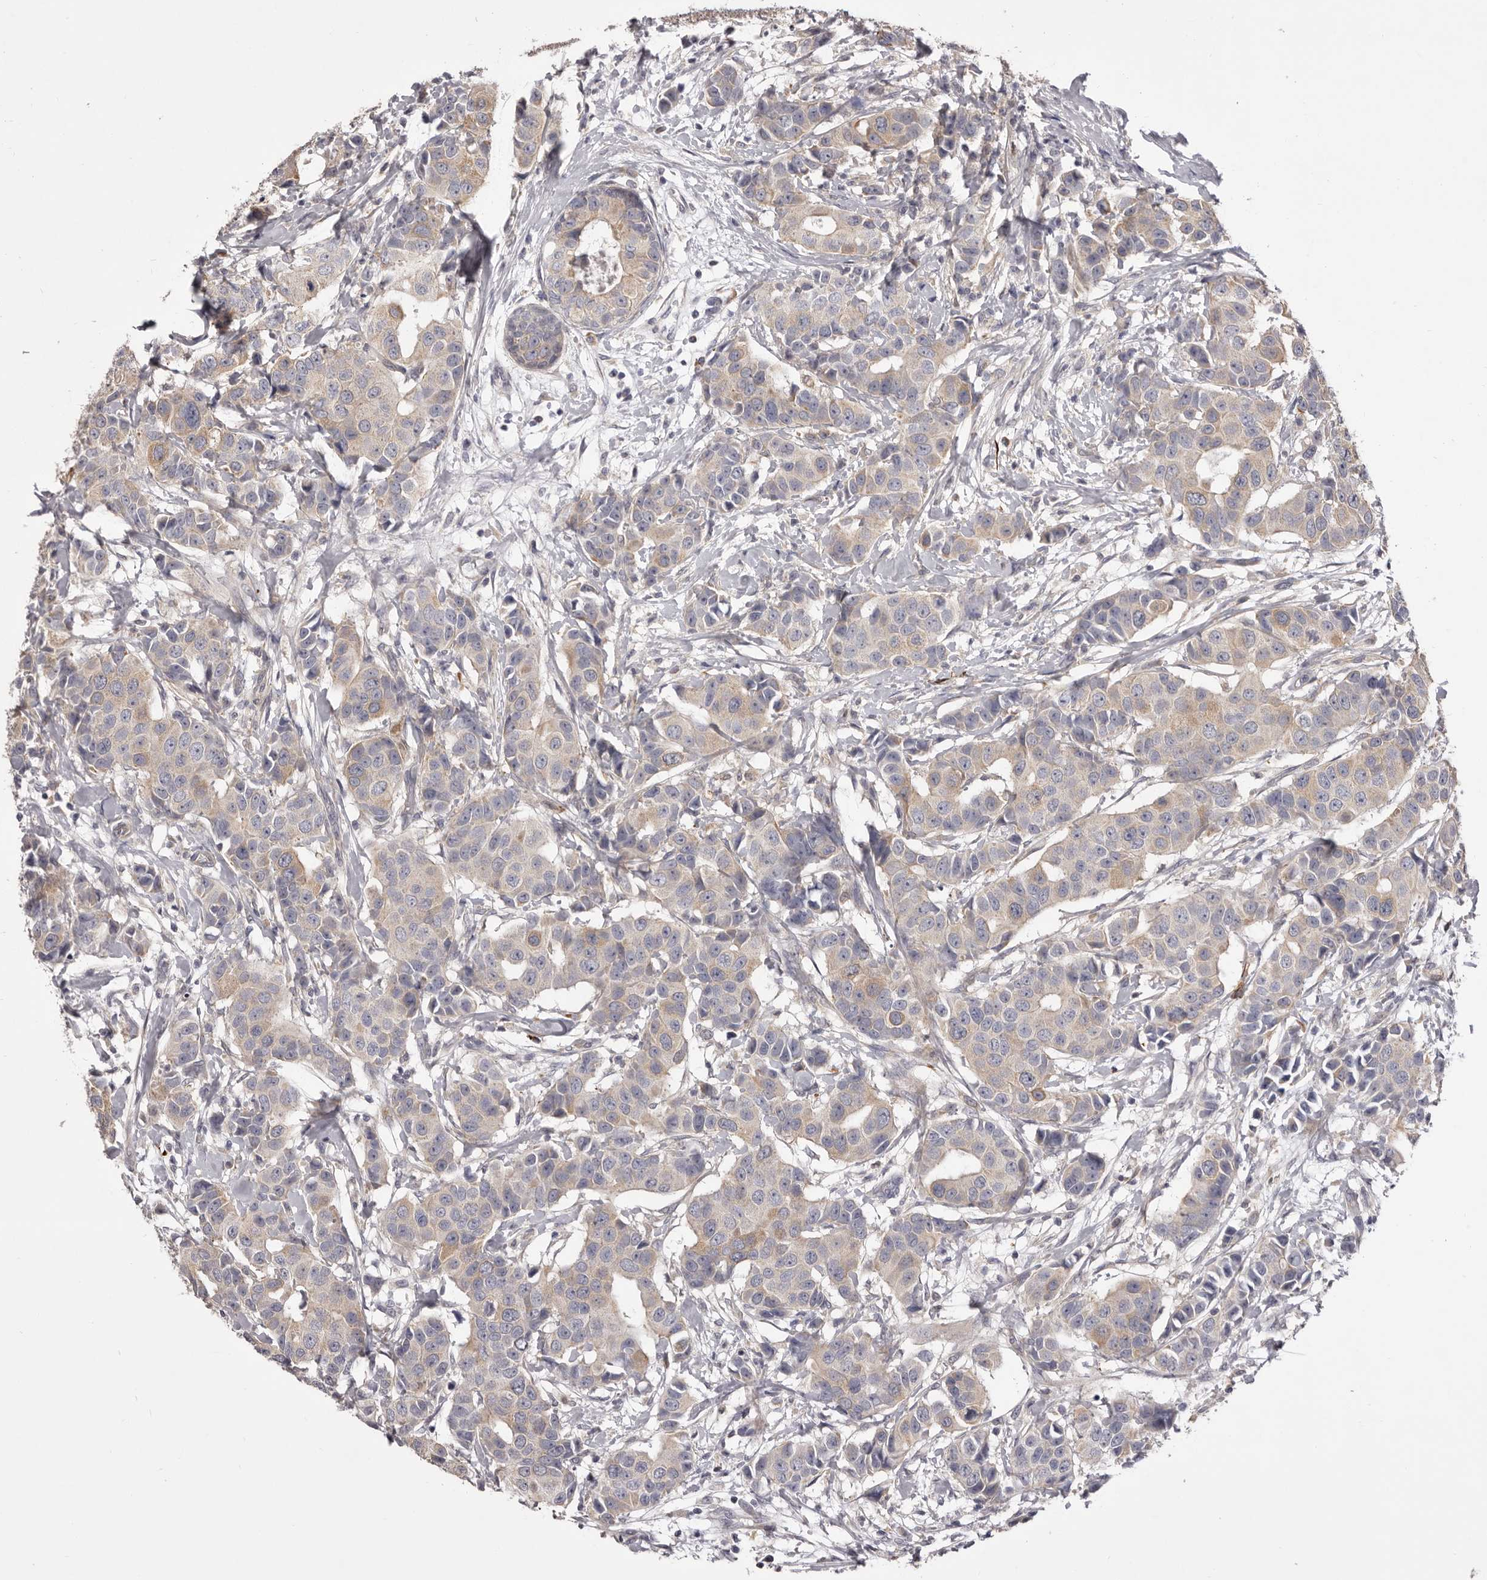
{"staining": {"intensity": "weak", "quantity": "<25%", "location": "cytoplasmic/membranous"}, "tissue": "breast cancer", "cell_type": "Tumor cells", "image_type": "cancer", "snomed": [{"axis": "morphology", "description": "Normal tissue, NOS"}, {"axis": "morphology", "description": "Duct carcinoma"}, {"axis": "topography", "description": "Breast"}], "caption": "The immunohistochemistry (IHC) image has no significant expression in tumor cells of breast cancer (intraductal carcinoma) tissue.", "gene": "PNRC1", "patient": {"sex": "female", "age": 39}}